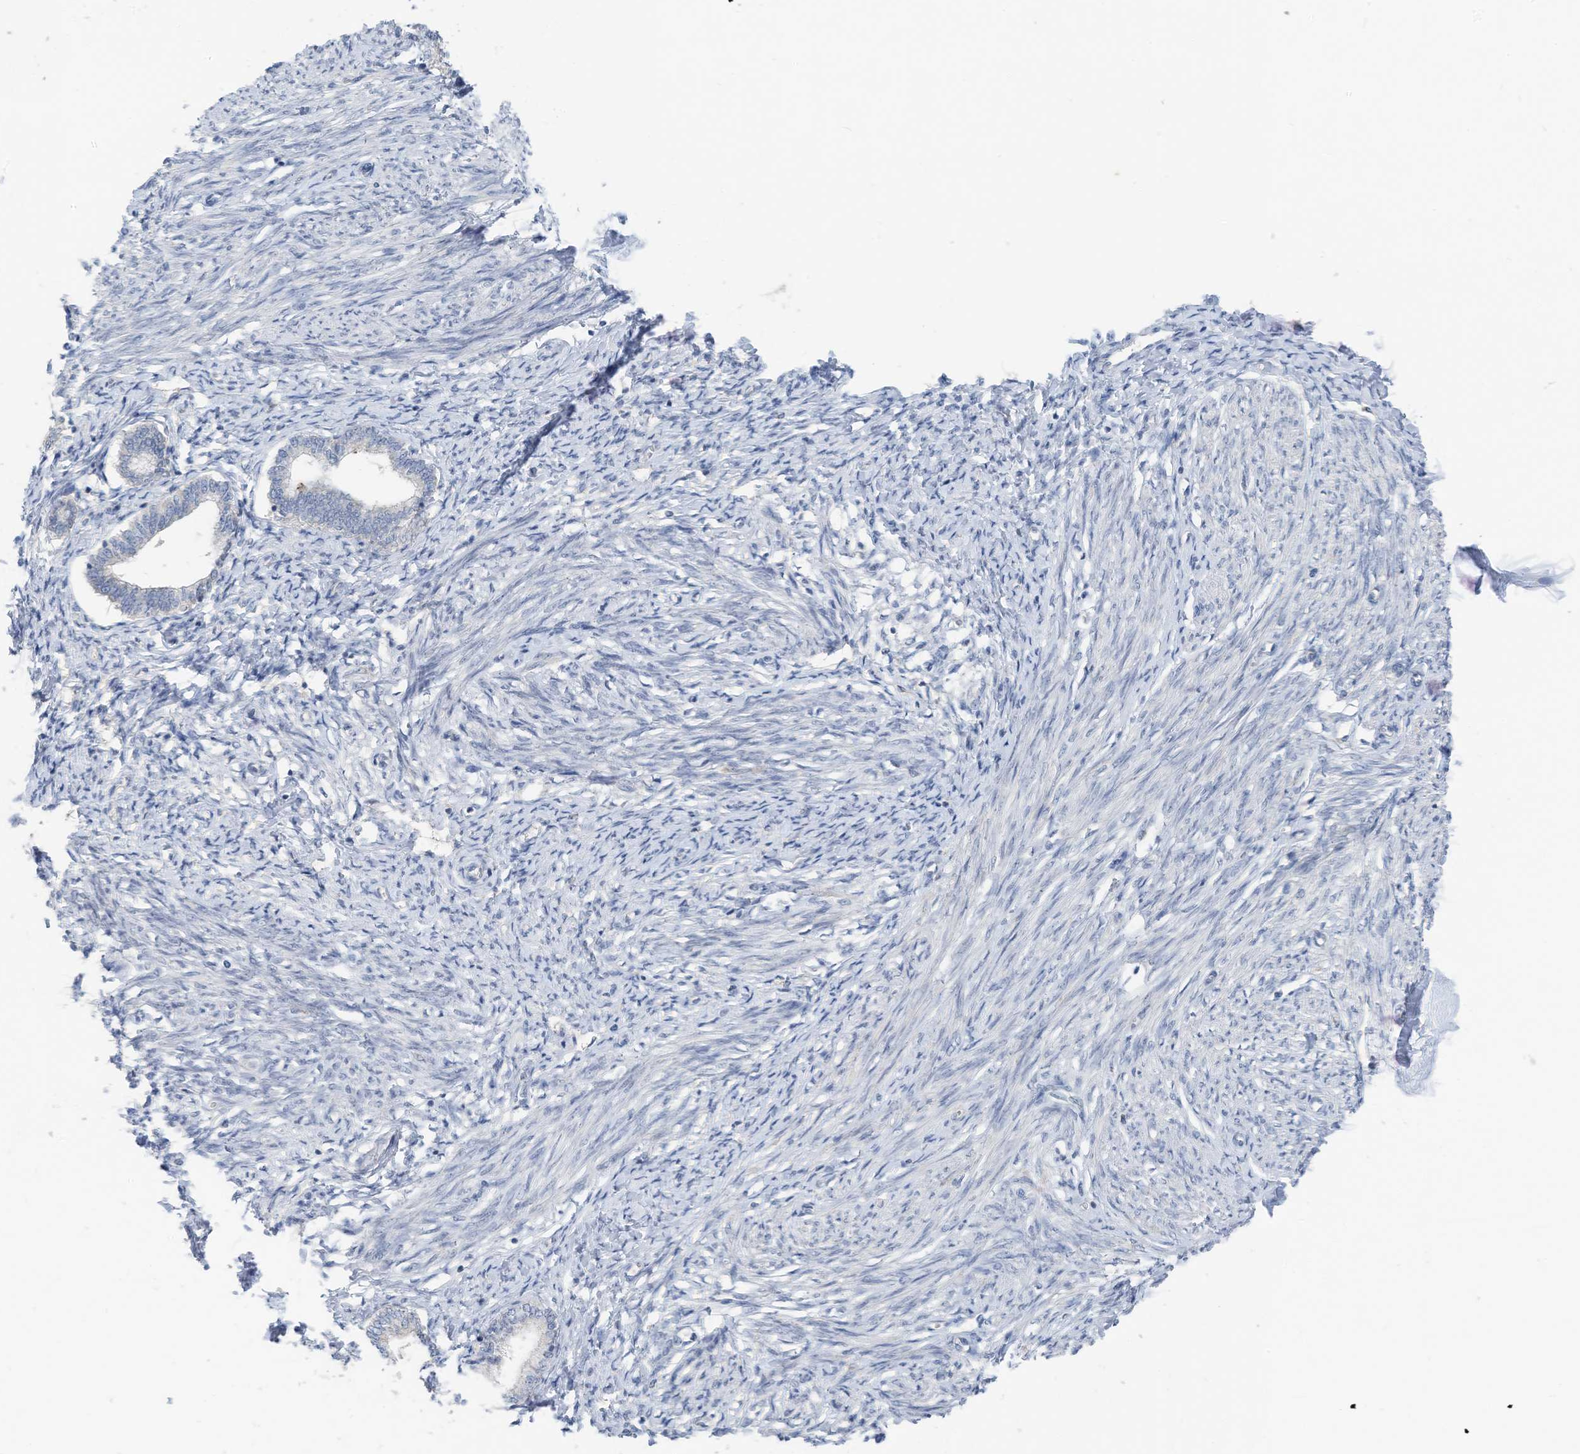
{"staining": {"intensity": "negative", "quantity": "none", "location": "none"}, "tissue": "endometrium", "cell_type": "Cells in endometrial stroma", "image_type": "normal", "snomed": [{"axis": "morphology", "description": "Normal tissue, NOS"}, {"axis": "topography", "description": "Endometrium"}], "caption": "DAB (3,3'-diaminobenzidine) immunohistochemical staining of unremarkable endometrium exhibits no significant positivity in cells in endometrial stroma.", "gene": "LDAH", "patient": {"sex": "female", "age": 72}}